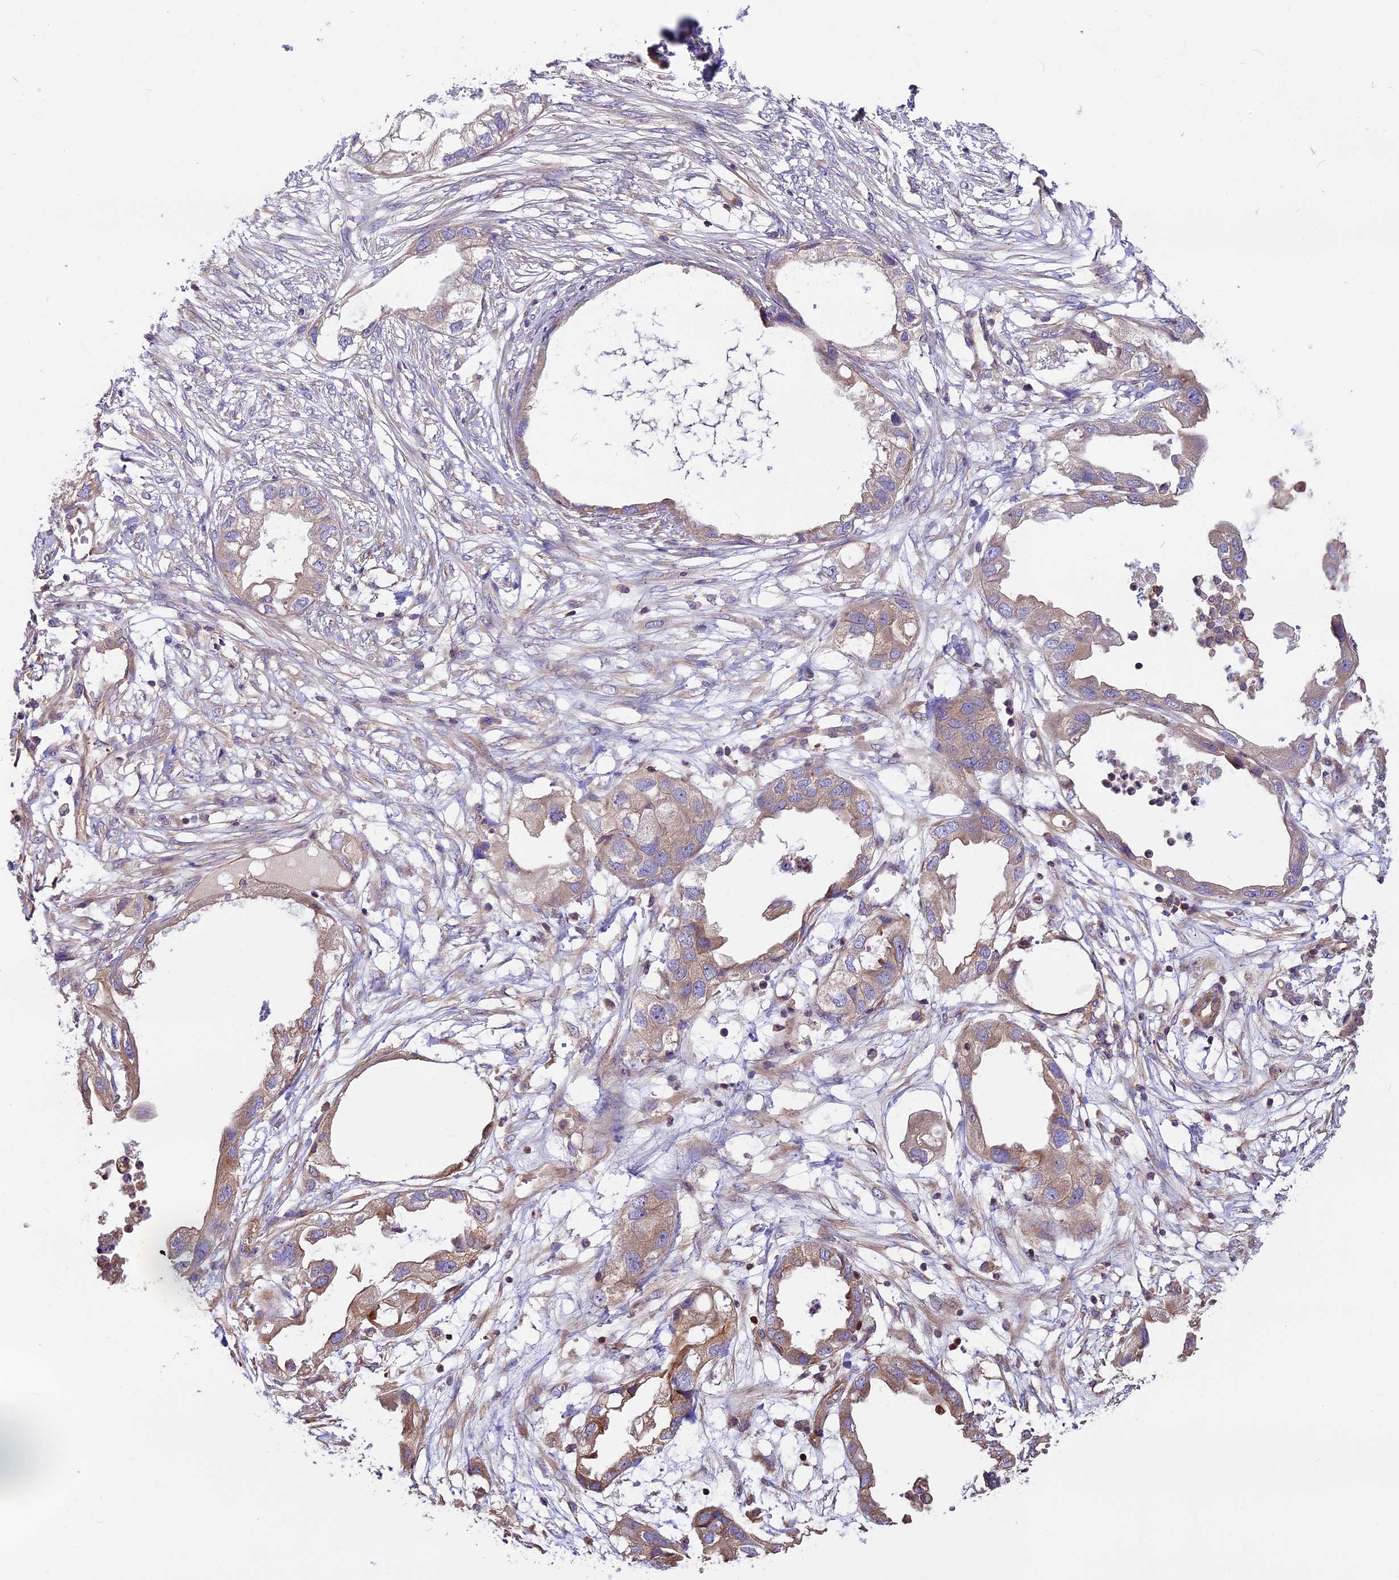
{"staining": {"intensity": "moderate", "quantity": "25%-75%", "location": "cytoplasmic/membranous"}, "tissue": "endometrial cancer", "cell_type": "Tumor cells", "image_type": "cancer", "snomed": [{"axis": "morphology", "description": "Adenocarcinoma, NOS"}, {"axis": "morphology", "description": "Adenocarcinoma, metastatic, NOS"}, {"axis": "topography", "description": "Adipose tissue"}, {"axis": "topography", "description": "Endometrium"}], "caption": "Adenocarcinoma (endometrial) stained with DAB immunohistochemistry shows medium levels of moderate cytoplasmic/membranous positivity in approximately 25%-75% of tumor cells.", "gene": "ANO3", "patient": {"sex": "female", "age": 67}}